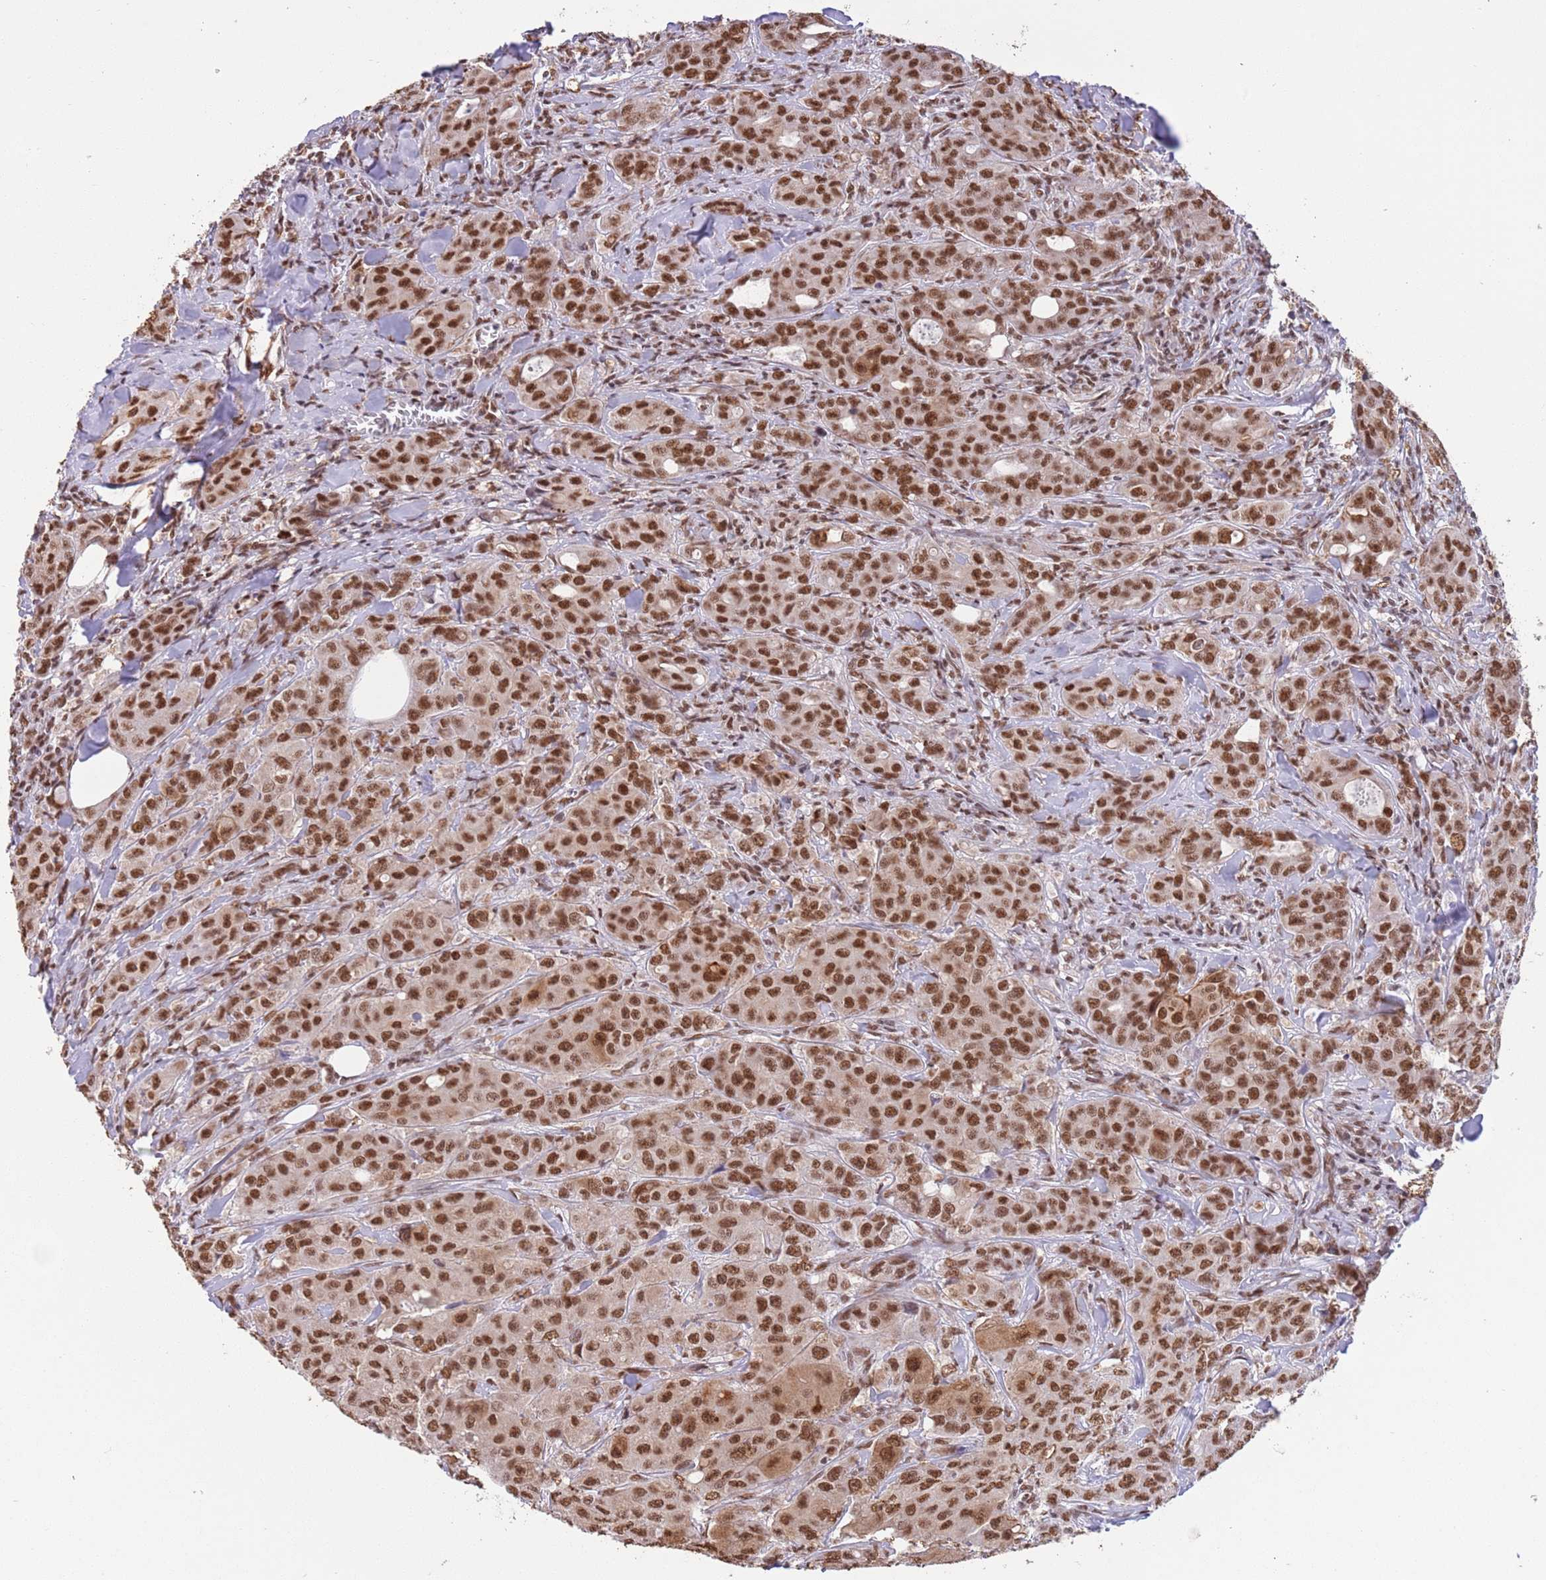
{"staining": {"intensity": "strong", "quantity": ">75%", "location": "nuclear"}, "tissue": "breast cancer", "cell_type": "Tumor cells", "image_type": "cancer", "snomed": [{"axis": "morphology", "description": "Duct carcinoma"}, {"axis": "topography", "description": "Breast"}], "caption": "Breast cancer stained for a protein exhibits strong nuclear positivity in tumor cells.", "gene": "TRIM32", "patient": {"sex": "female", "age": 43}}